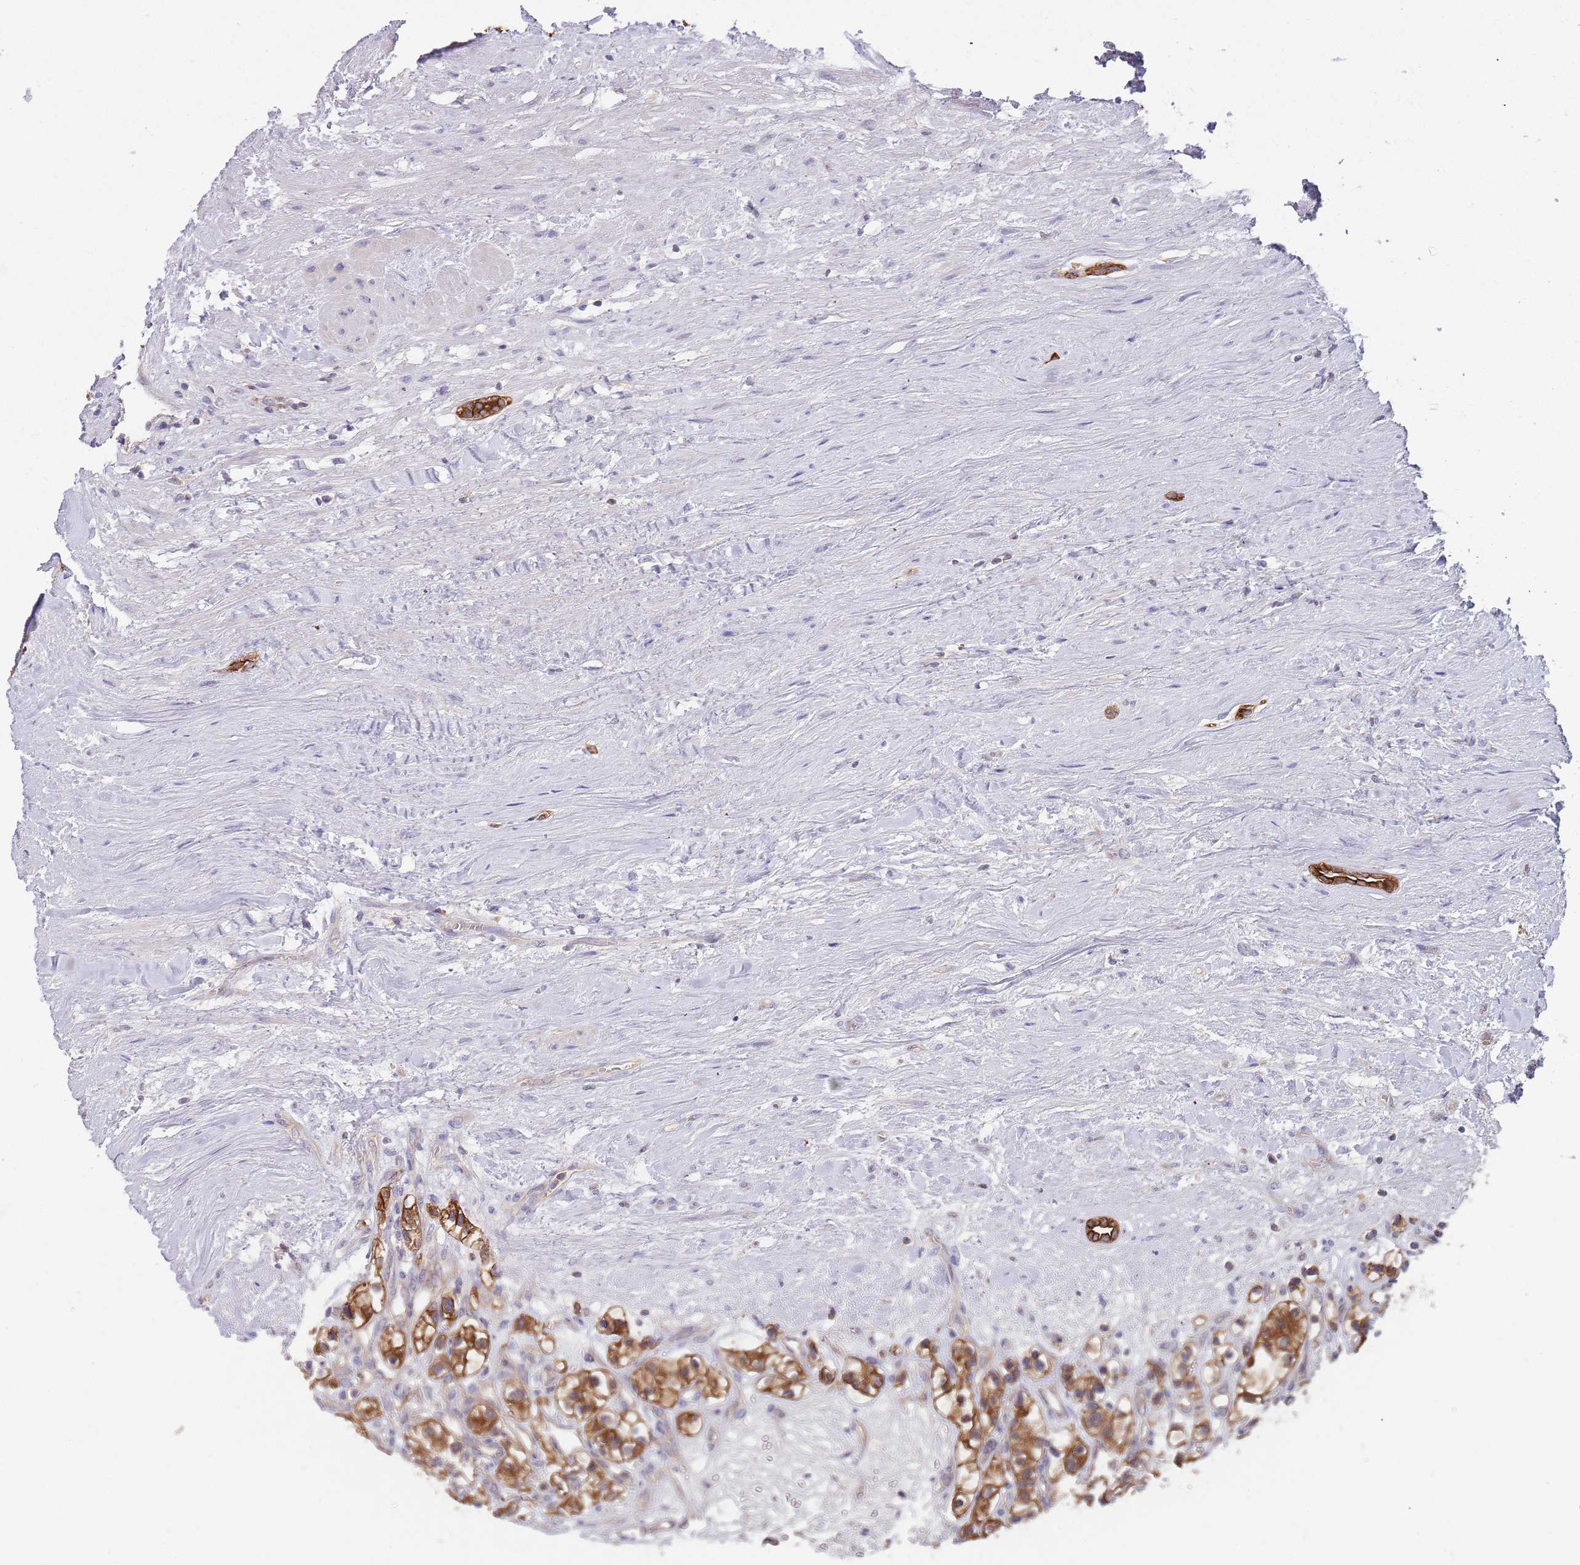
{"staining": {"intensity": "strong", "quantity": ">75%", "location": "cytoplasmic/membranous"}, "tissue": "renal cancer", "cell_type": "Tumor cells", "image_type": "cancer", "snomed": [{"axis": "morphology", "description": "Adenocarcinoma, NOS"}, {"axis": "topography", "description": "Kidney"}], "caption": "DAB immunohistochemical staining of human renal cancer exhibits strong cytoplasmic/membranous protein positivity in approximately >75% of tumor cells.", "gene": "GSDMD", "patient": {"sex": "female", "age": 57}}